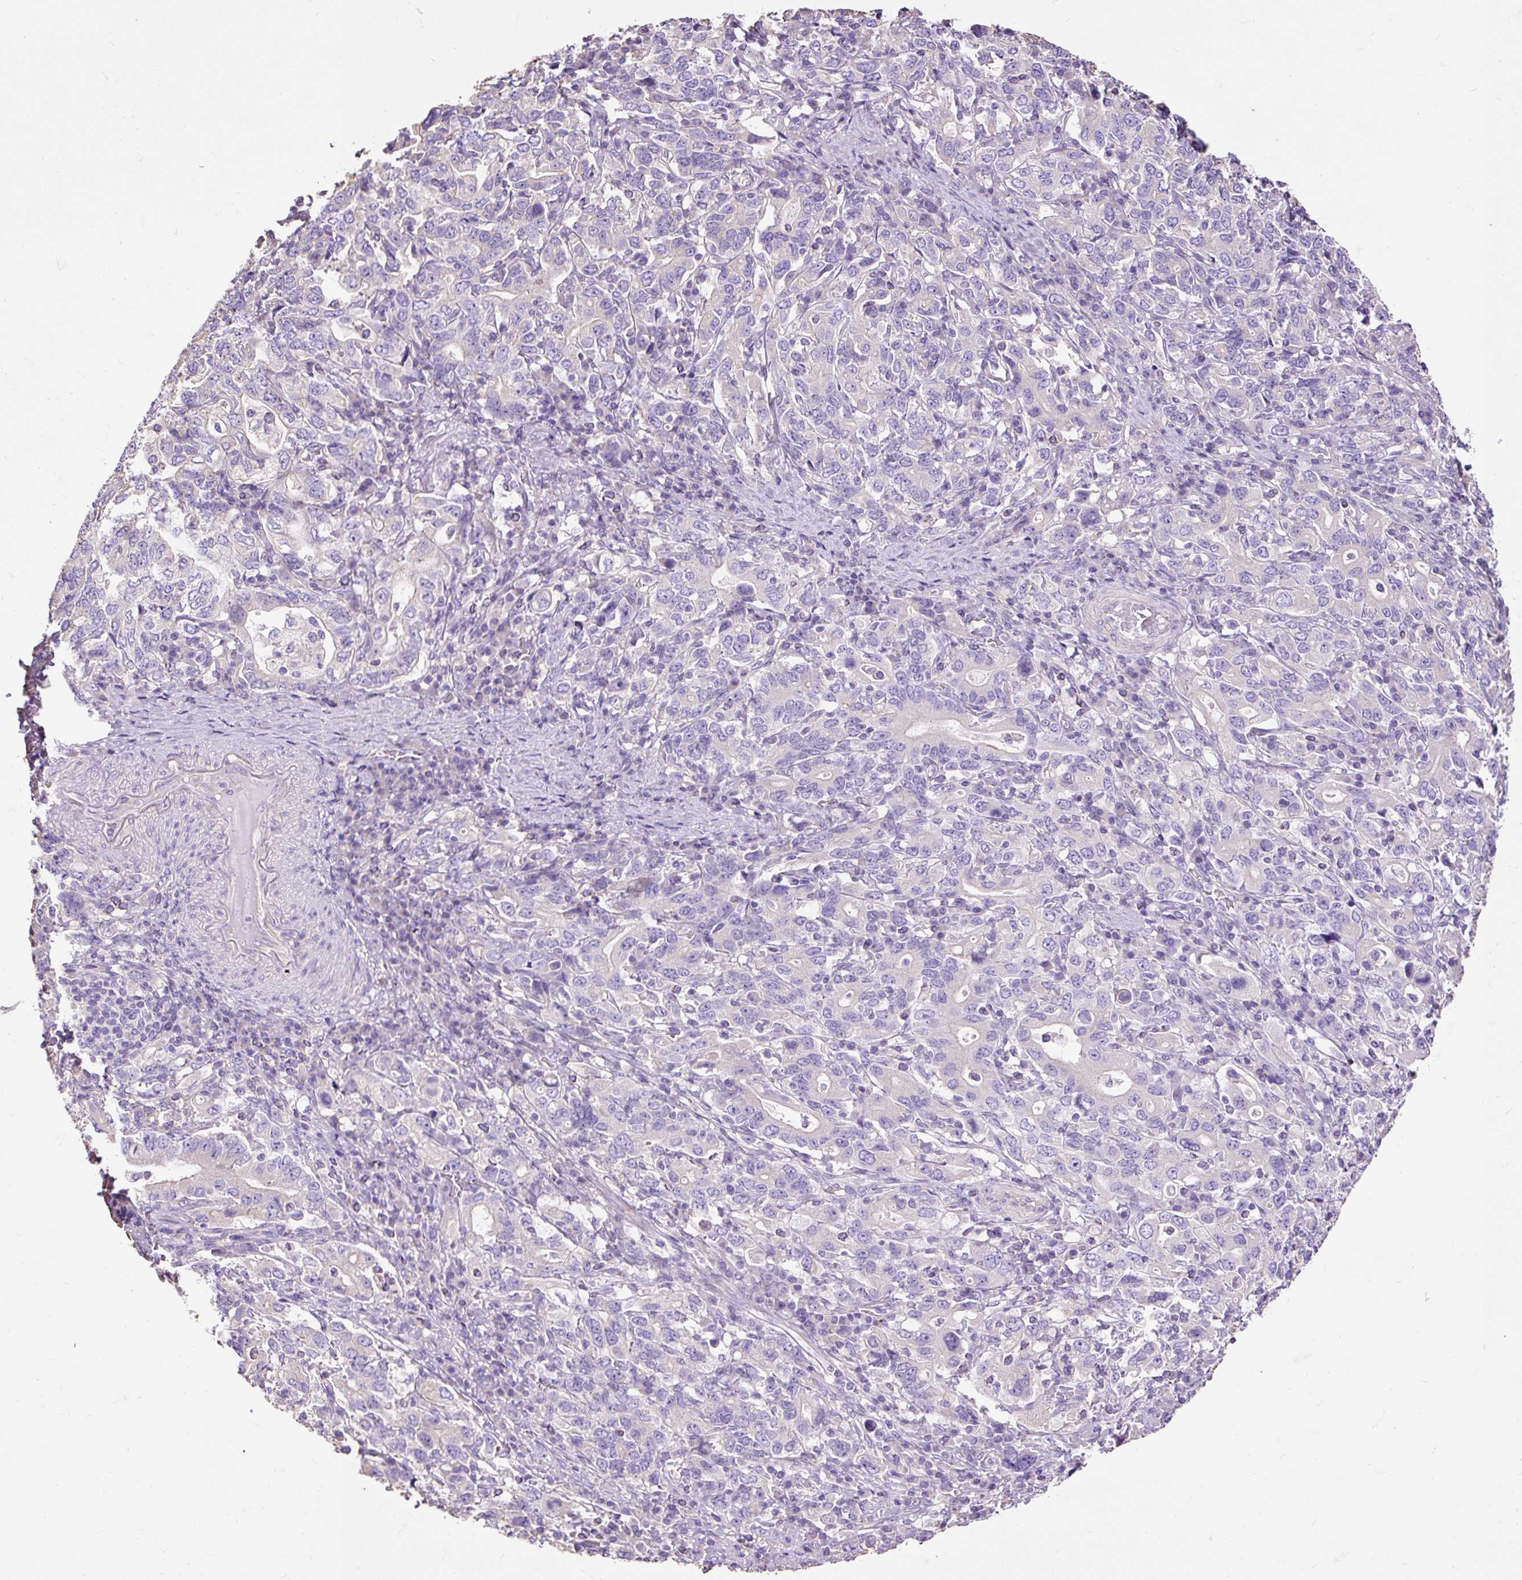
{"staining": {"intensity": "negative", "quantity": "none", "location": "none"}, "tissue": "stomach cancer", "cell_type": "Tumor cells", "image_type": "cancer", "snomed": [{"axis": "morphology", "description": "Adenocarcinoma, NOS"}, {"axis": "topography", "description": "Stomach, upper"}, {"axis": "topography", "description": "Stomach"}], "caption": "IHC of human adenocarcinoma (stomach) reveals no expression in tumor cells.", "gene": "PDIA2", "patient": {"sex": "male", "age": 62}}